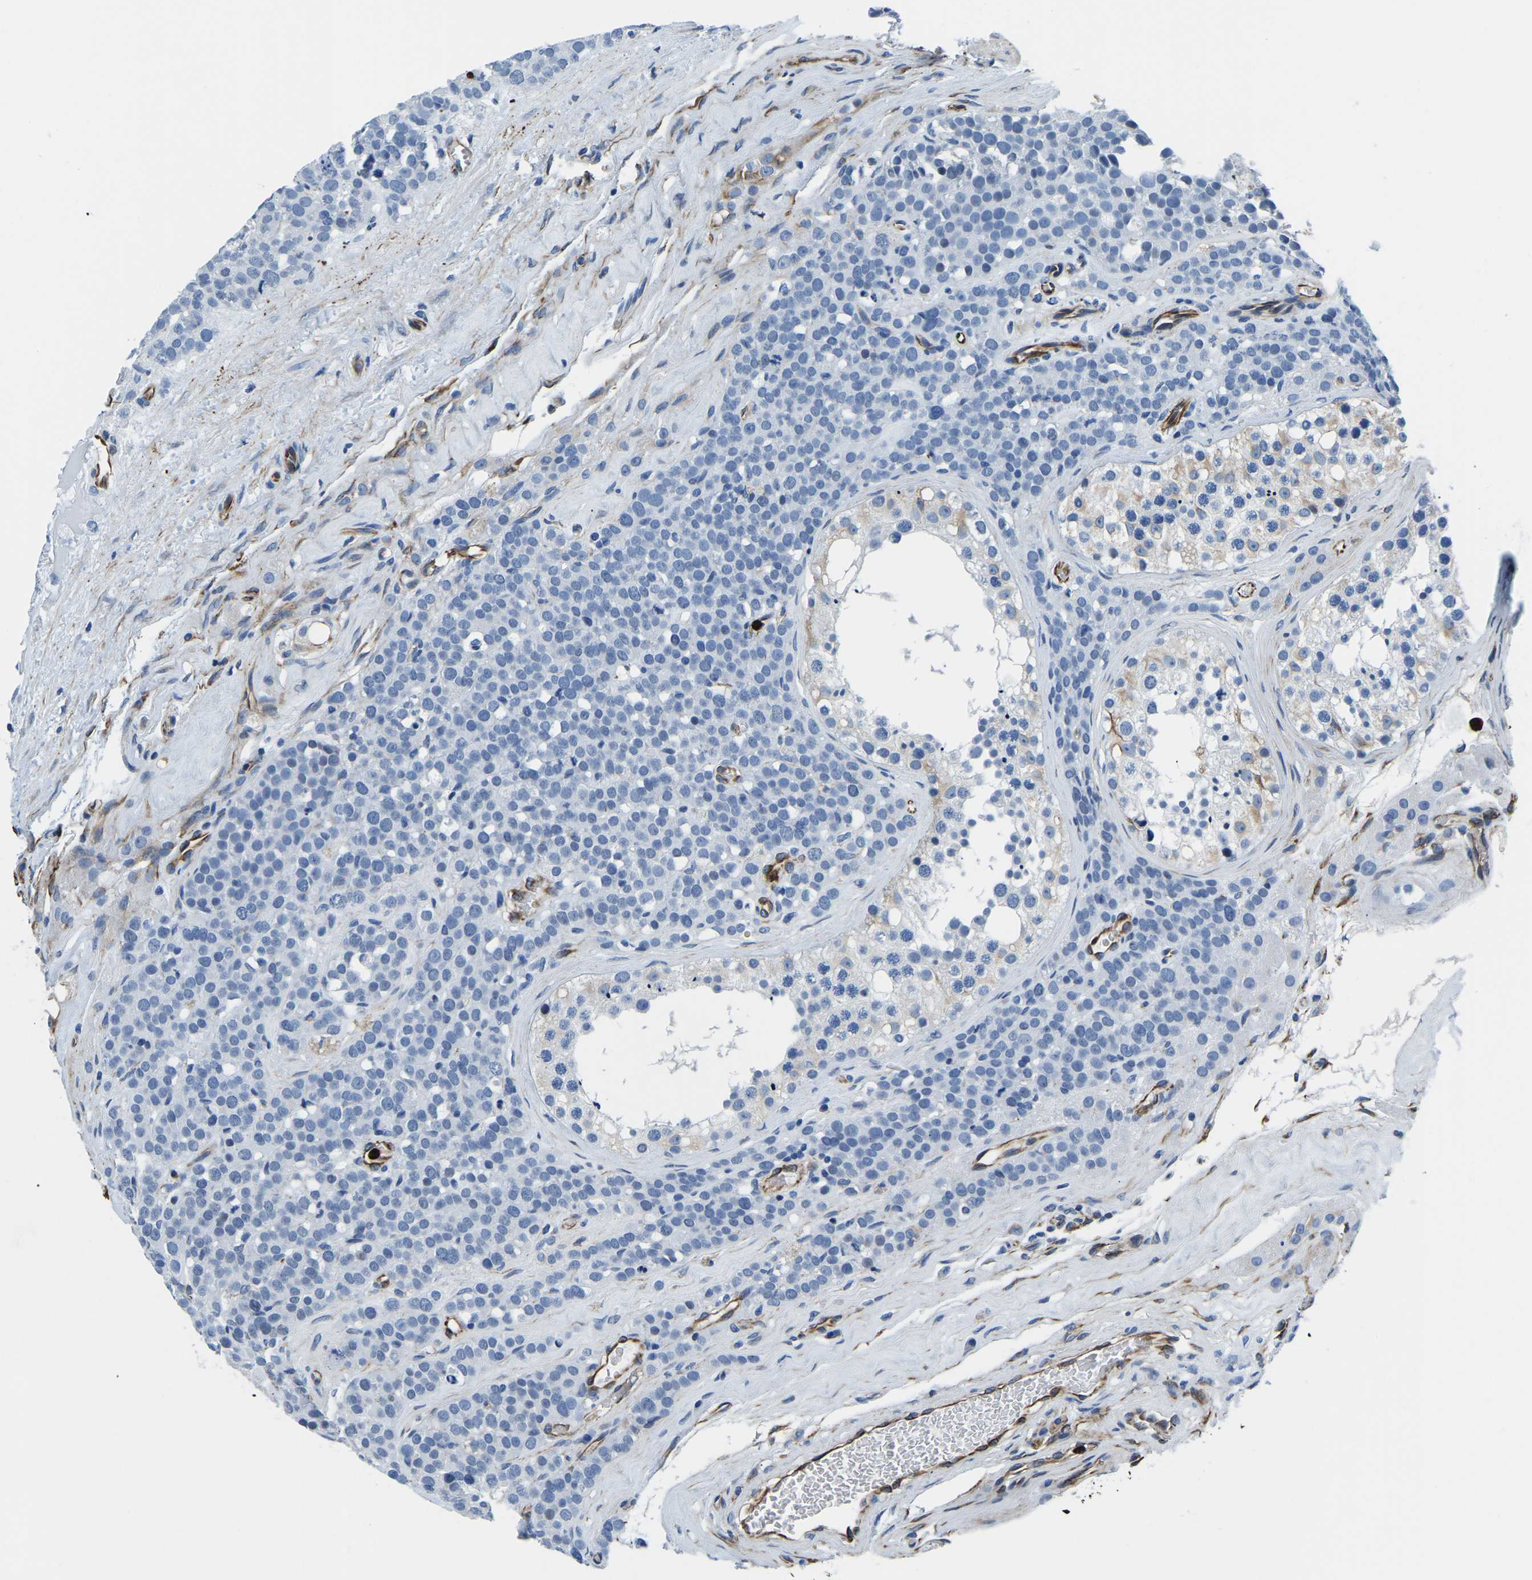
{"staining": {"intensity": "negative", "quantity": "none", "location": "none"}, "tissue": "testis cancer", "cell_type": "Tumor cells", "image_type": "cancer", "snomed": [{"axis": "morphology", "description": "Seminoma, NOS"}, {"axis": "topography", "description": "Testis"}], "caption": "A micrograph of human testis seminoma is negative for staining in tumor cells.", "gene": "MS4A3", "patient": {"sex": "male", "age": 71}}